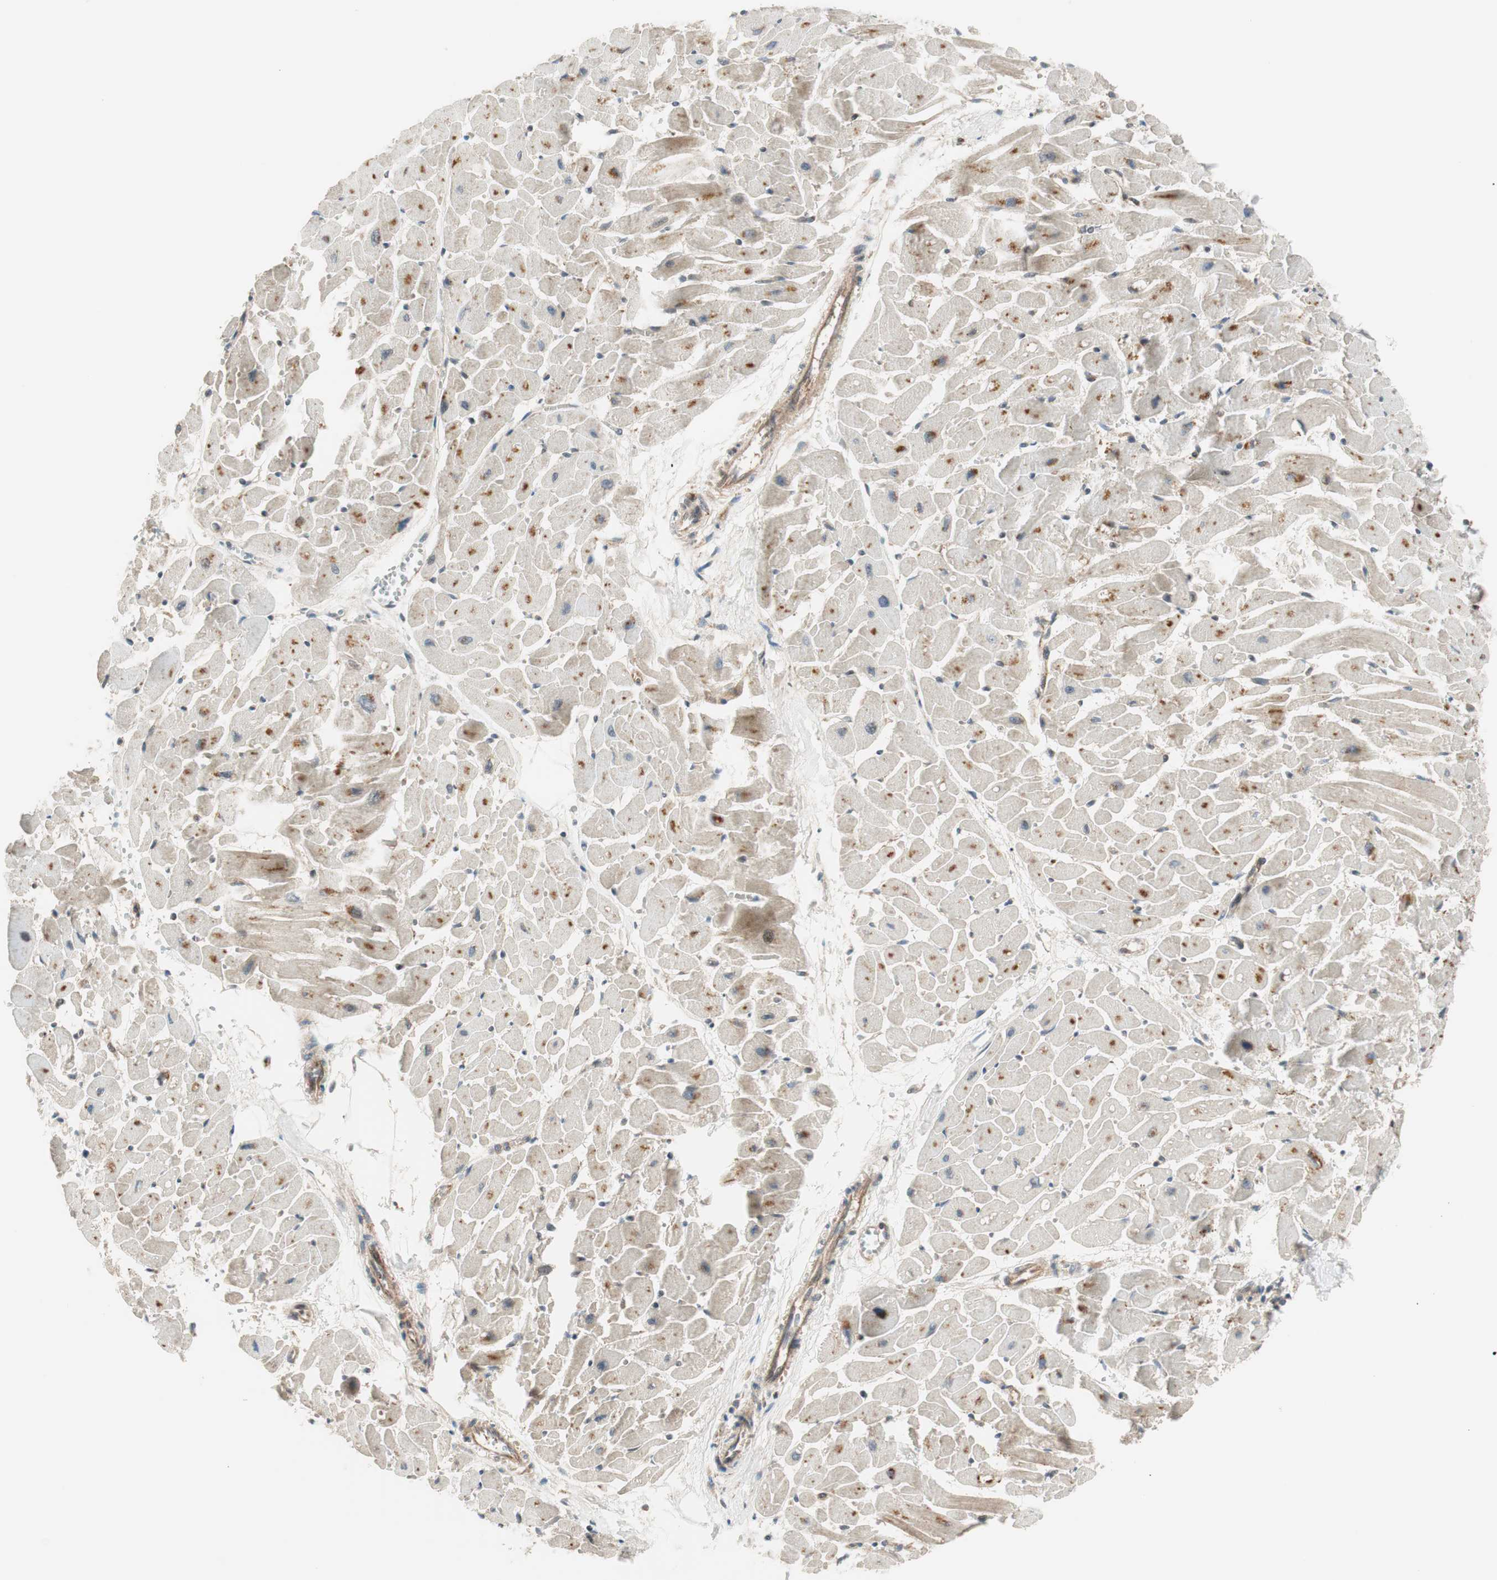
{"staining": {"intensity": "moderate", "quantity": "25%-75%", "location": "cytoplasmic/membranous"}, "tissue": "heart muscle", "cell_type": "Cardiomyocytes", "image_type": "normal", "snomed": [{"axis": "morphology", "description": "Normal tissue, NOS"}, {"axis": "topography", "description": "Heart"}], "caption": "Protein expression analysis of unremarkable human heart muscle reveals moderate cytoplasmic/membranous expression in approximately 25%-75% of cardiomyocytes. The staining was performed using DAB (3,3'-diaminobenzidine), with brown indicating positive protein expression. Nuclei are stained blue with hematoxylin.", "gene": "ABI1", "patient": {"sex": "female", "age": 19}}